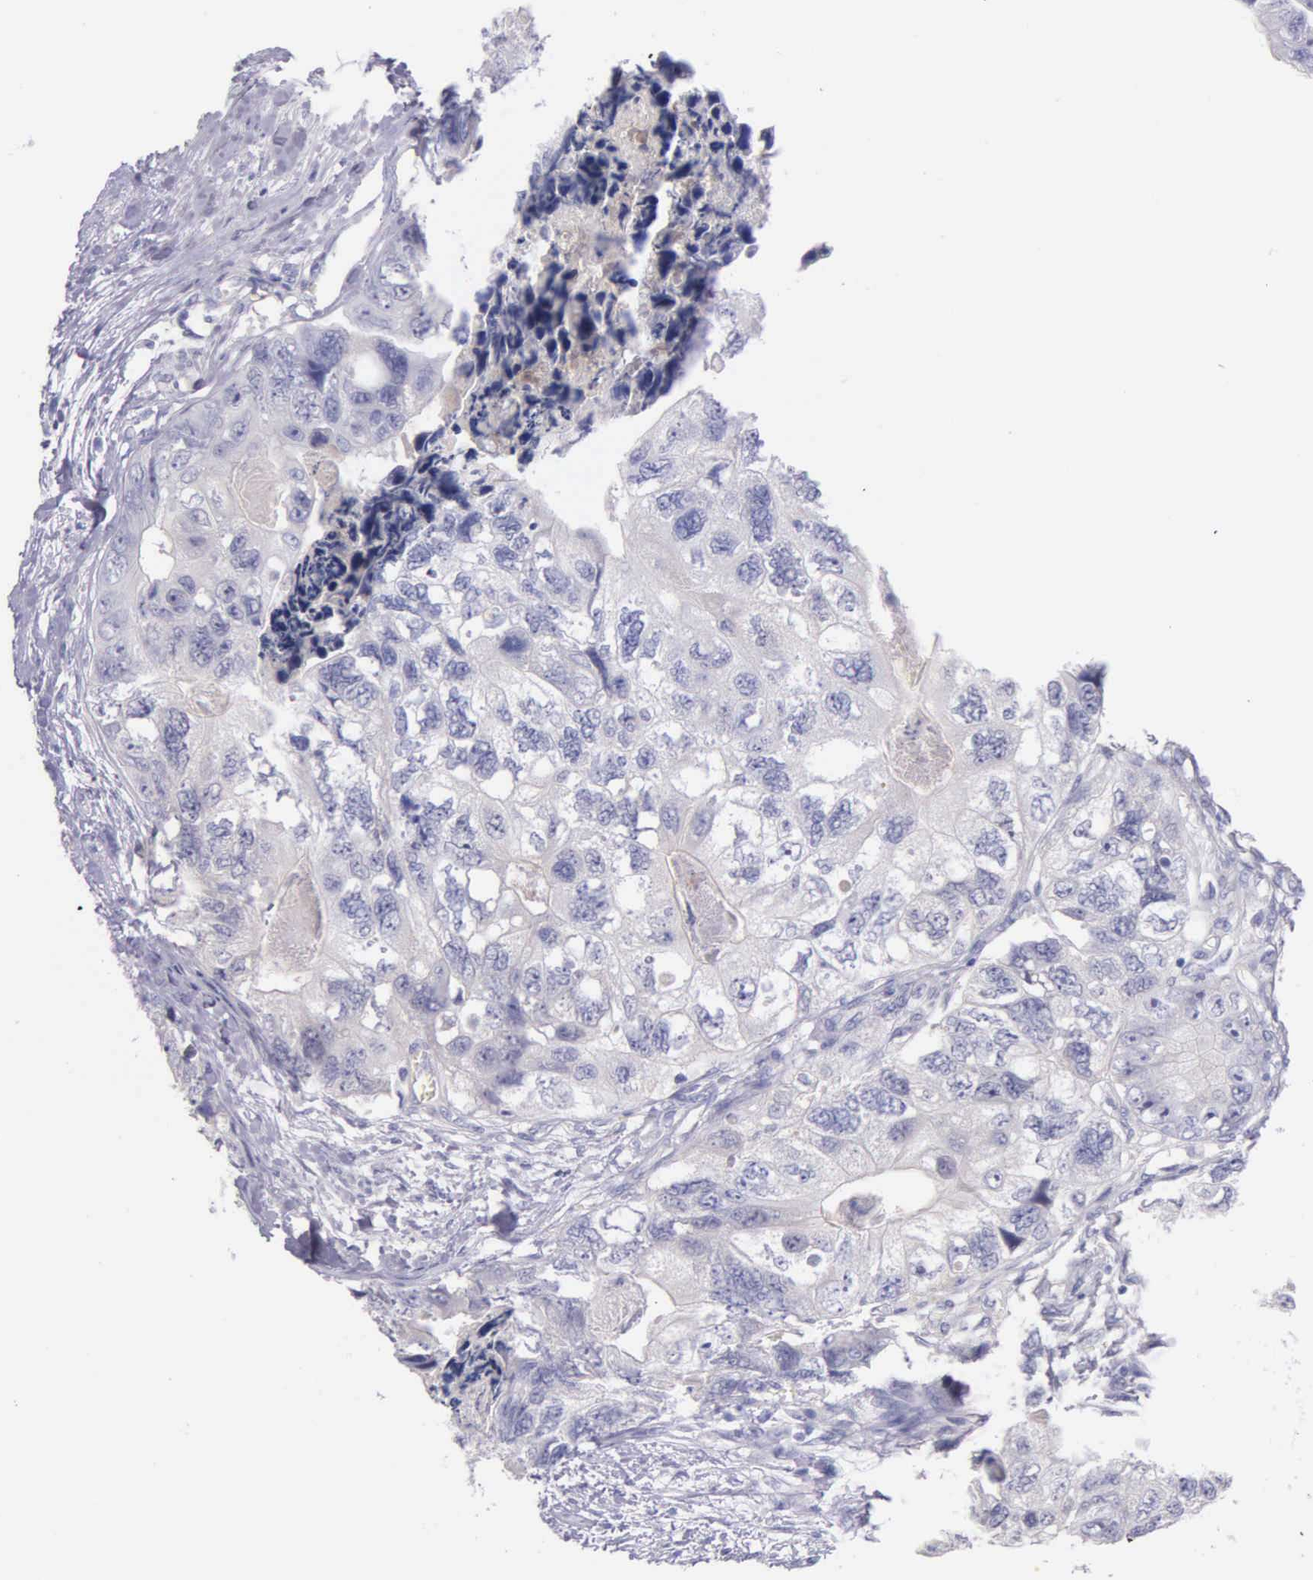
{"staining": {"intensity": "negative", "quantity": "none", "location": "none"}, "tissue": "colorectal cancer", "cell_type": "Tumor cells", "image_type": "cancer", "snomed": [{"axis": "morphology", "description": "Adenocarcinoma, NOS"}, {"axis": "topography", "description": "Rectum"}], "caption": "Image shows no significant protein expression in tumor cells of colorectal adenocarcinoma.", "gene": "GSTT2", "patient": {"sex": "female", "age": 82}}